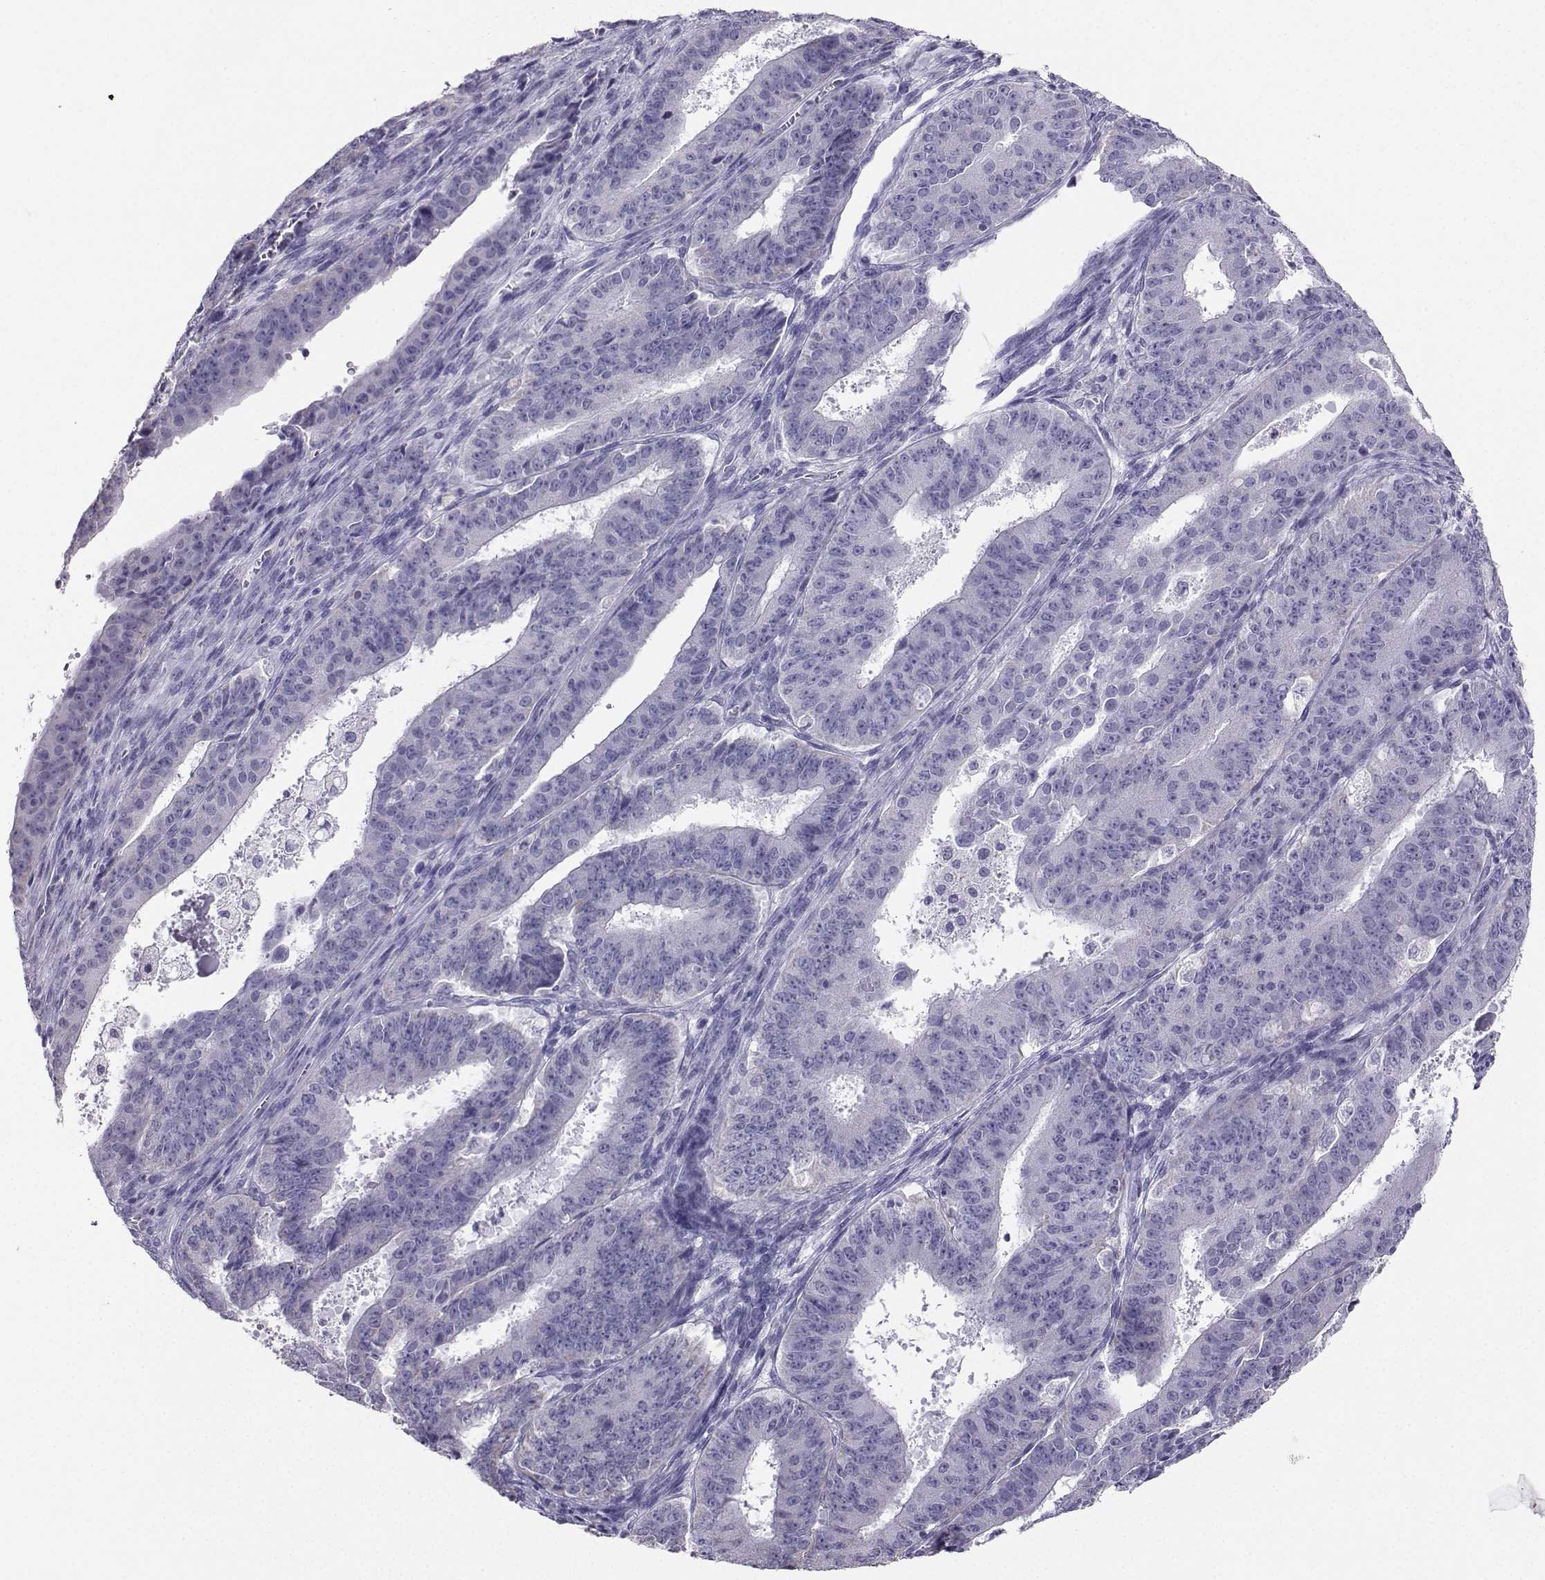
{"staining": {"intensity": "negative", "quantity": "none", "location": "none"}, "tissue": "ovarian cancer", "cell_type": "Tumor cells", "image_type": "cancer", "snomed": [{"axis": "morphology", "description": "Carcinoma, endometroid"}, {"axis": "topography", "description": "Ovary"}], "caption": "The micrograph shows no staining of tumor cells in endometroid carcinoma (ovarian).", "gene": "AVP", "patient": {"sex": "female", "age": 42}}